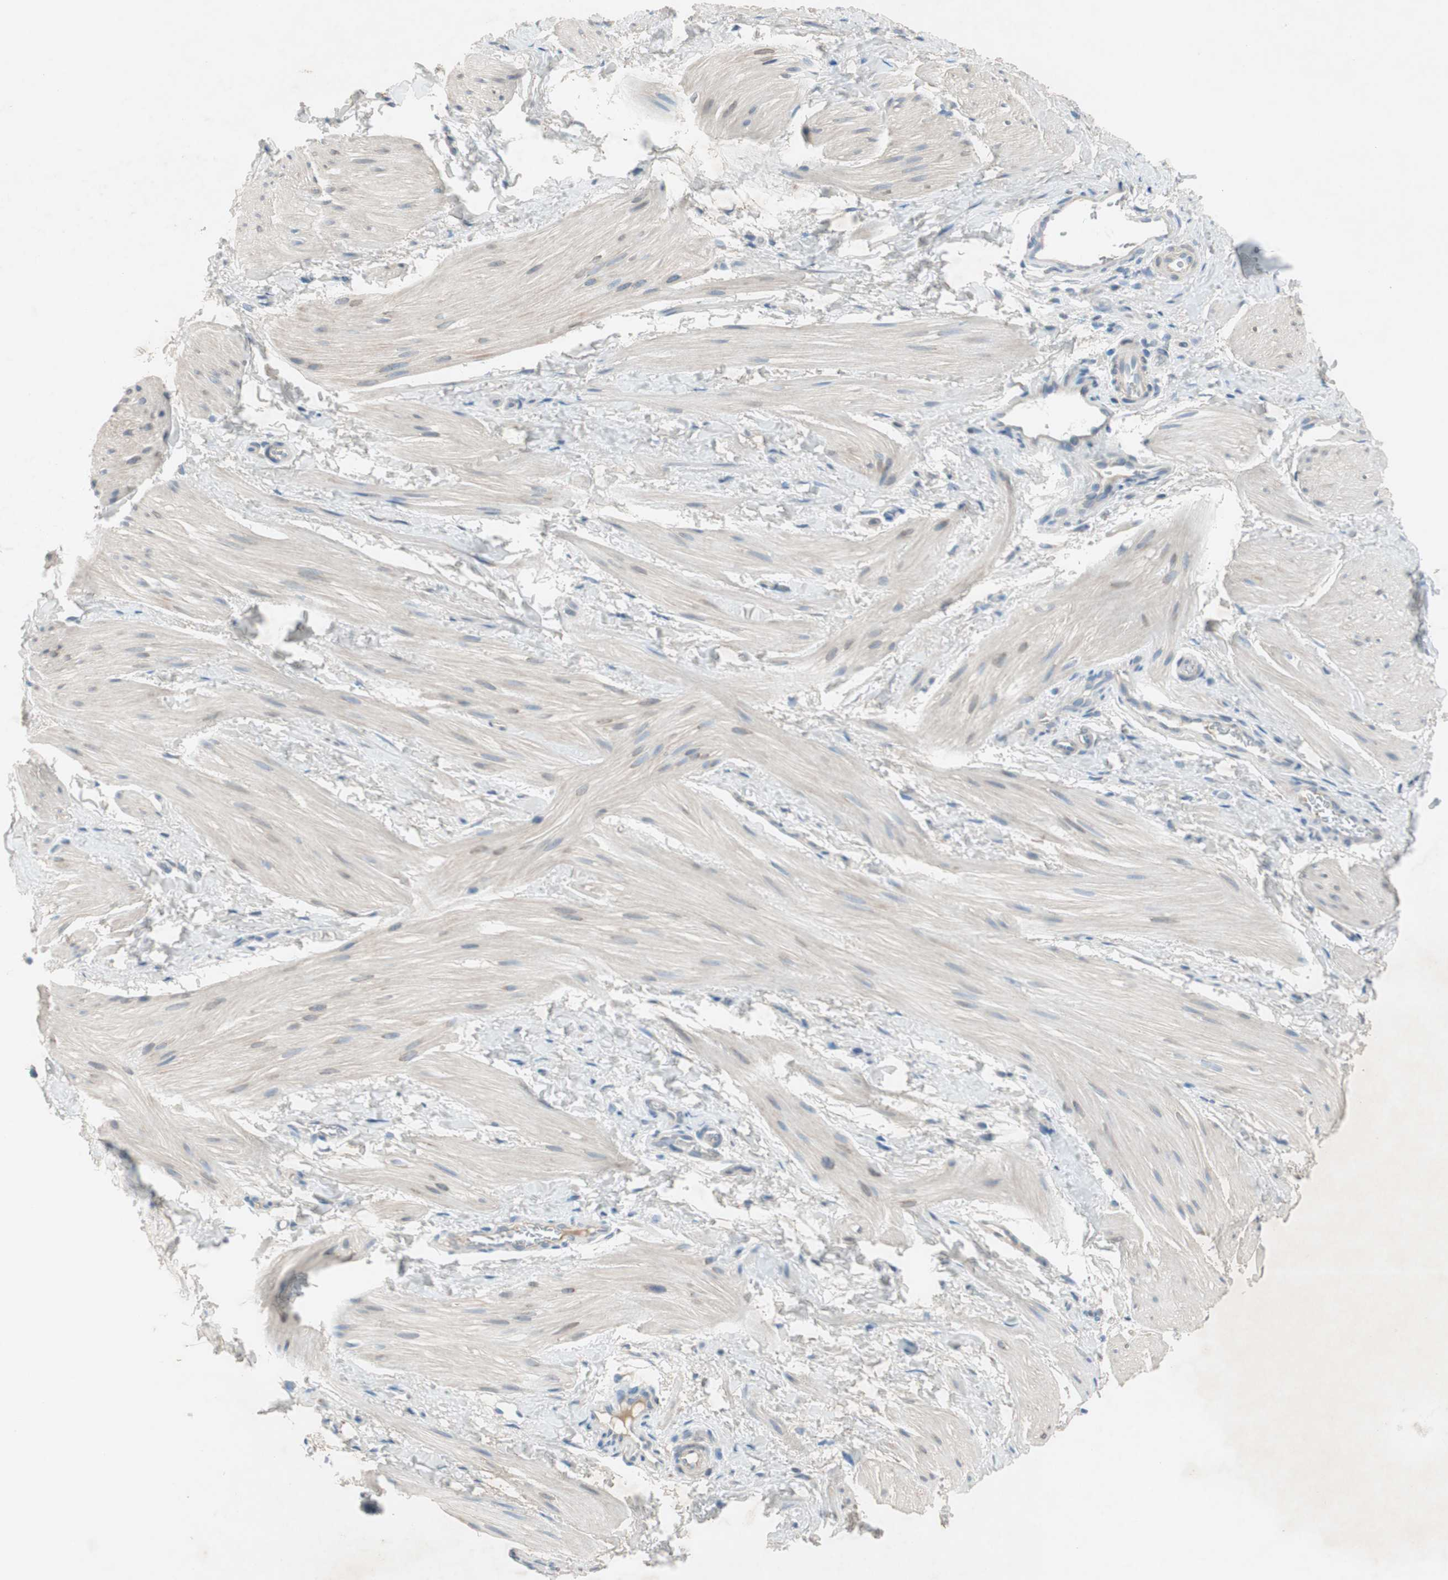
{"staining": {"intensity": "negative", "quantity": "none", "location": "none"}, "tissue": "smooth muscle", "cell_type": "Smooth muscle cells", "image_type": "normal", "snomed": [{"axis": "morphology", "description": "Normal tissue, NOS"}, {"axis": "topography", "description": "Smooth muscle"}], "caption": "IHC histopathology image of benign smooth muscle: human smooth muscle stained with DAB displays no significant protein expression in smooth muscle cells.", "gene": "PRRG4", "patient": {"sex": "male", "age": 16}}